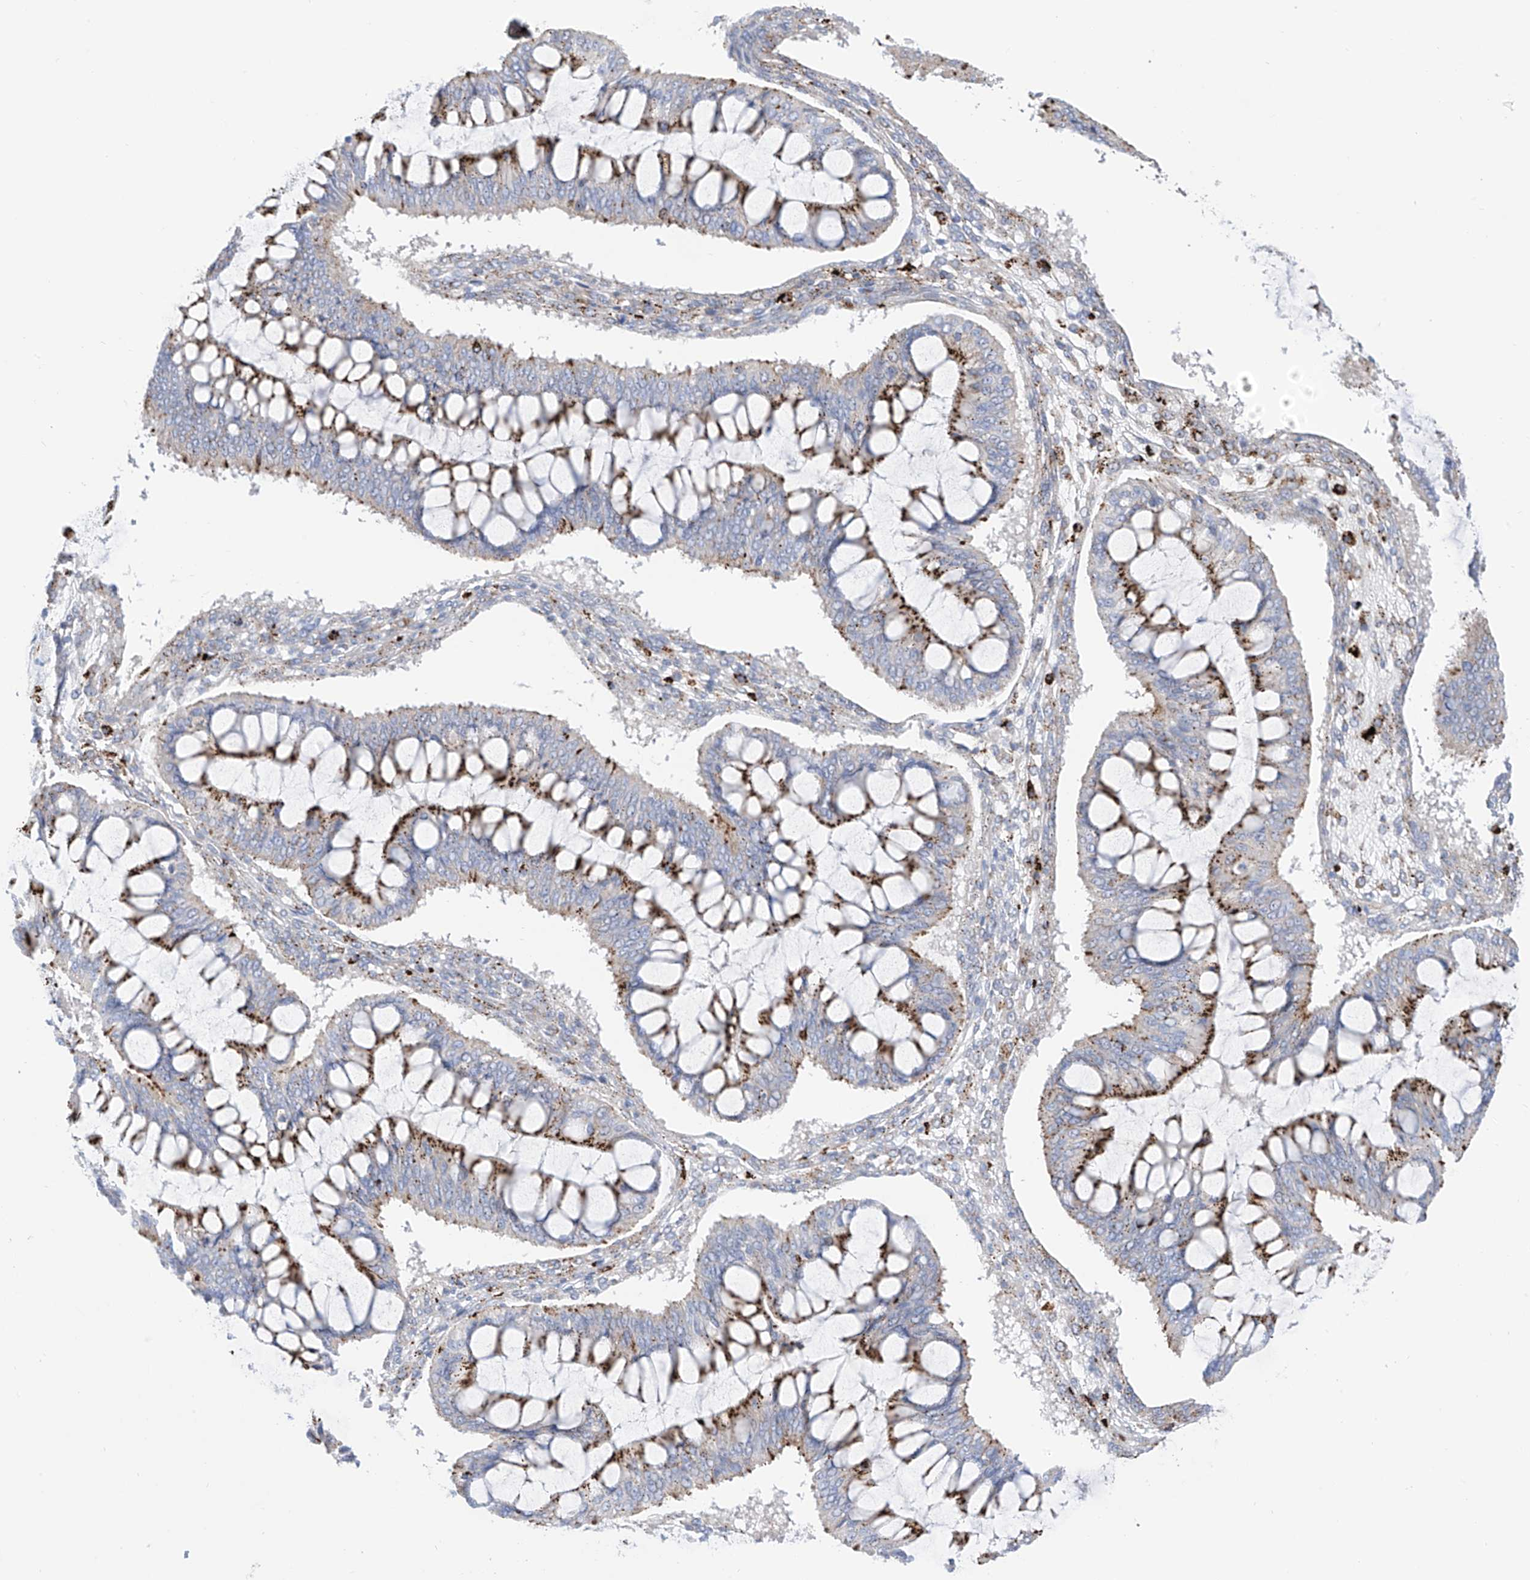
{"staining": {"intensity": "moderate", "quantity": "25%-75%", "location": "cytoplasmic/membranous"}, "tissue": "ovarian cancer", "cell_type": "Tumor cells", "image_type": "cancer", "snomed": [{"axis": "morphology", "description": "Cystadenocarcinoma, mucinous, NOS"}, {"axis": "topography", "description": "Ovary"}], "caption": "Immunohistochemistry (IHC) photomicrograph of human ovarian cancer (mucinous cystadenocarcinoma) stained for a protein (brown), which demonstrates medium levels of moderate cytoplasmic/membranous expression in about 25%-75% of tumor cells.", "gene": "PSPH", "patient": {"sex": "female", "age": 73}}